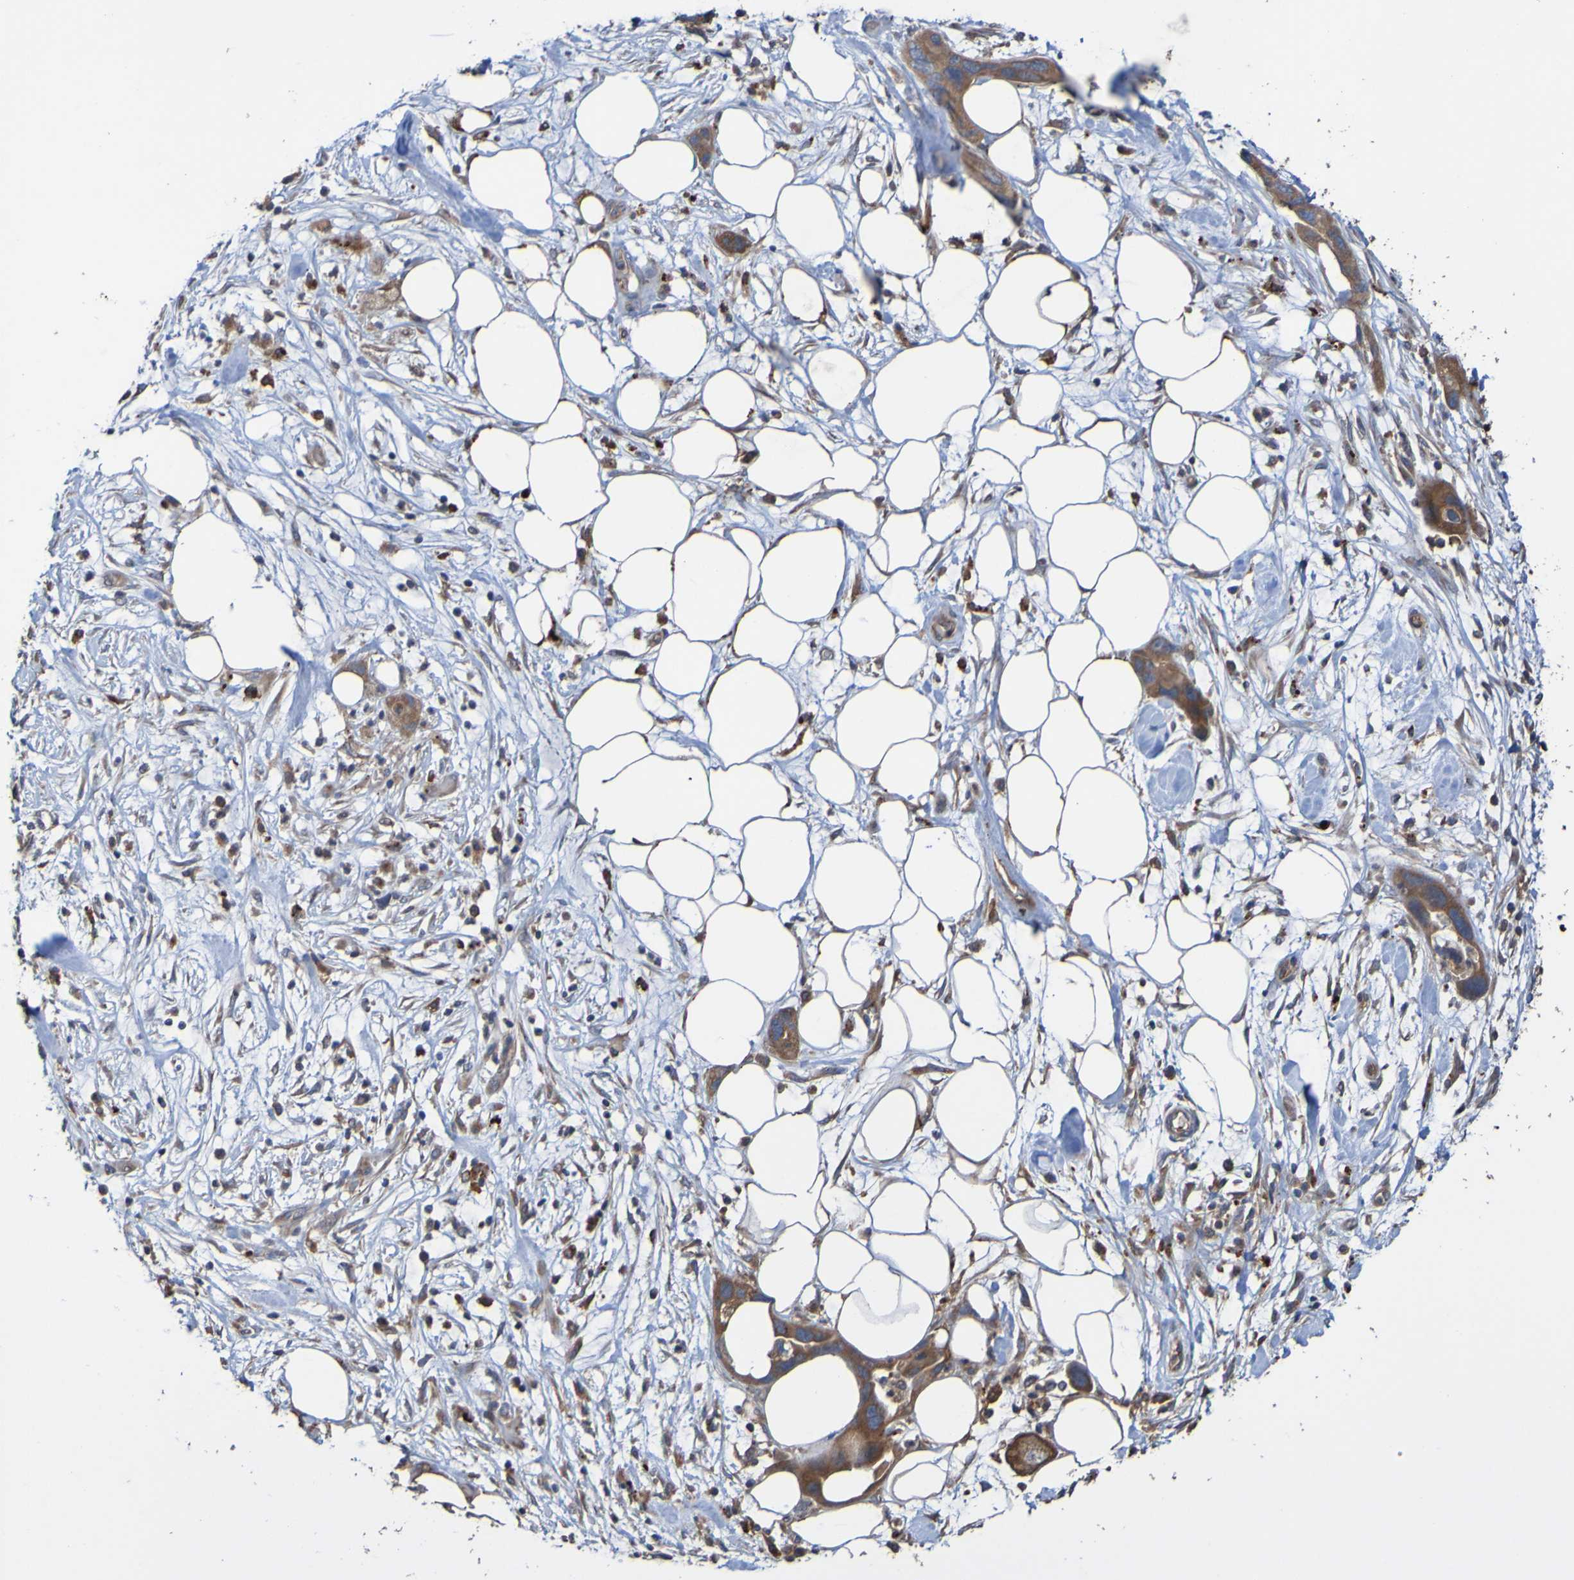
{"staining": {"intensity": "weak", "quantity": ">75%", "location": "cytoplasmic/membranous"}, "tissue": "pancreatic cancer", "cell_type": "Tumor cells", "image_type": "cancer", "snomed": [{"axis": "morphology", "description": "Adenocarcinoma, NOS"}, {"axis": "topography", "description": "Pancreas"}], "caption": "Human pancreatic cancer (adenocarcinoma) stained with a brown dye exhibits weak cytoplasmic/membranous positive staining in about >75% of tumor cells.", "gene": "UCN", "patient": {"sex": "female", "age": 71}}